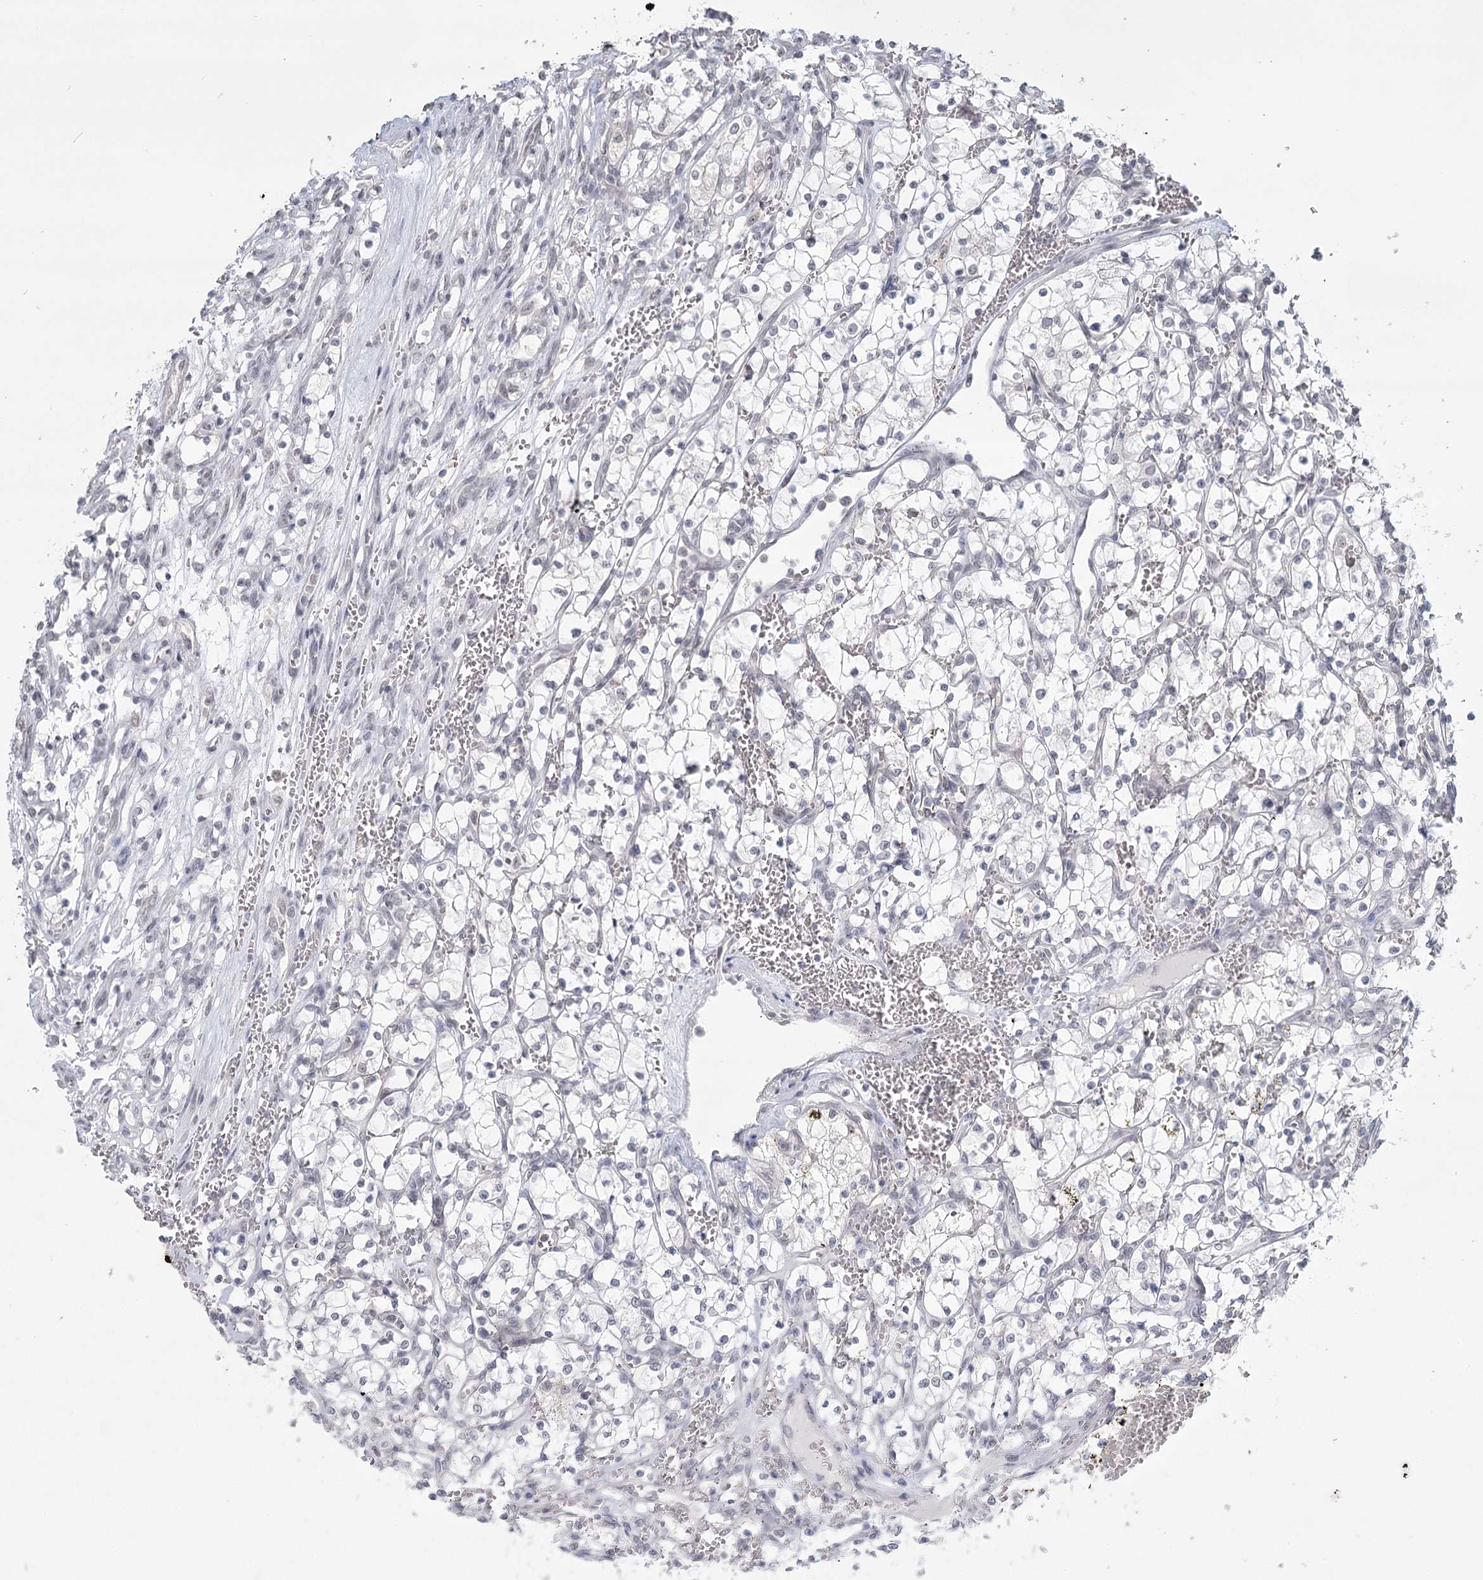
{"staining": {"intensity": "negative", "quantity": "none", "location": "none"}, "tissue": "renal cancer", "cell_type": "Tumor cells", "image_type": "cancer", "snomed": [{"axis": "morphology", "description": "Adenocarcinoma, NOS"}, {"axis": "topography", "description": "Kidney"}], "caption": "Immunohistochemistry photomicrograph of renal adenocarcinoma stained for a protein (brown), which demonstrates no staining in tumor cells.", "gene": "TMEM70", "patient": {"sex": "female", "age": 69}}